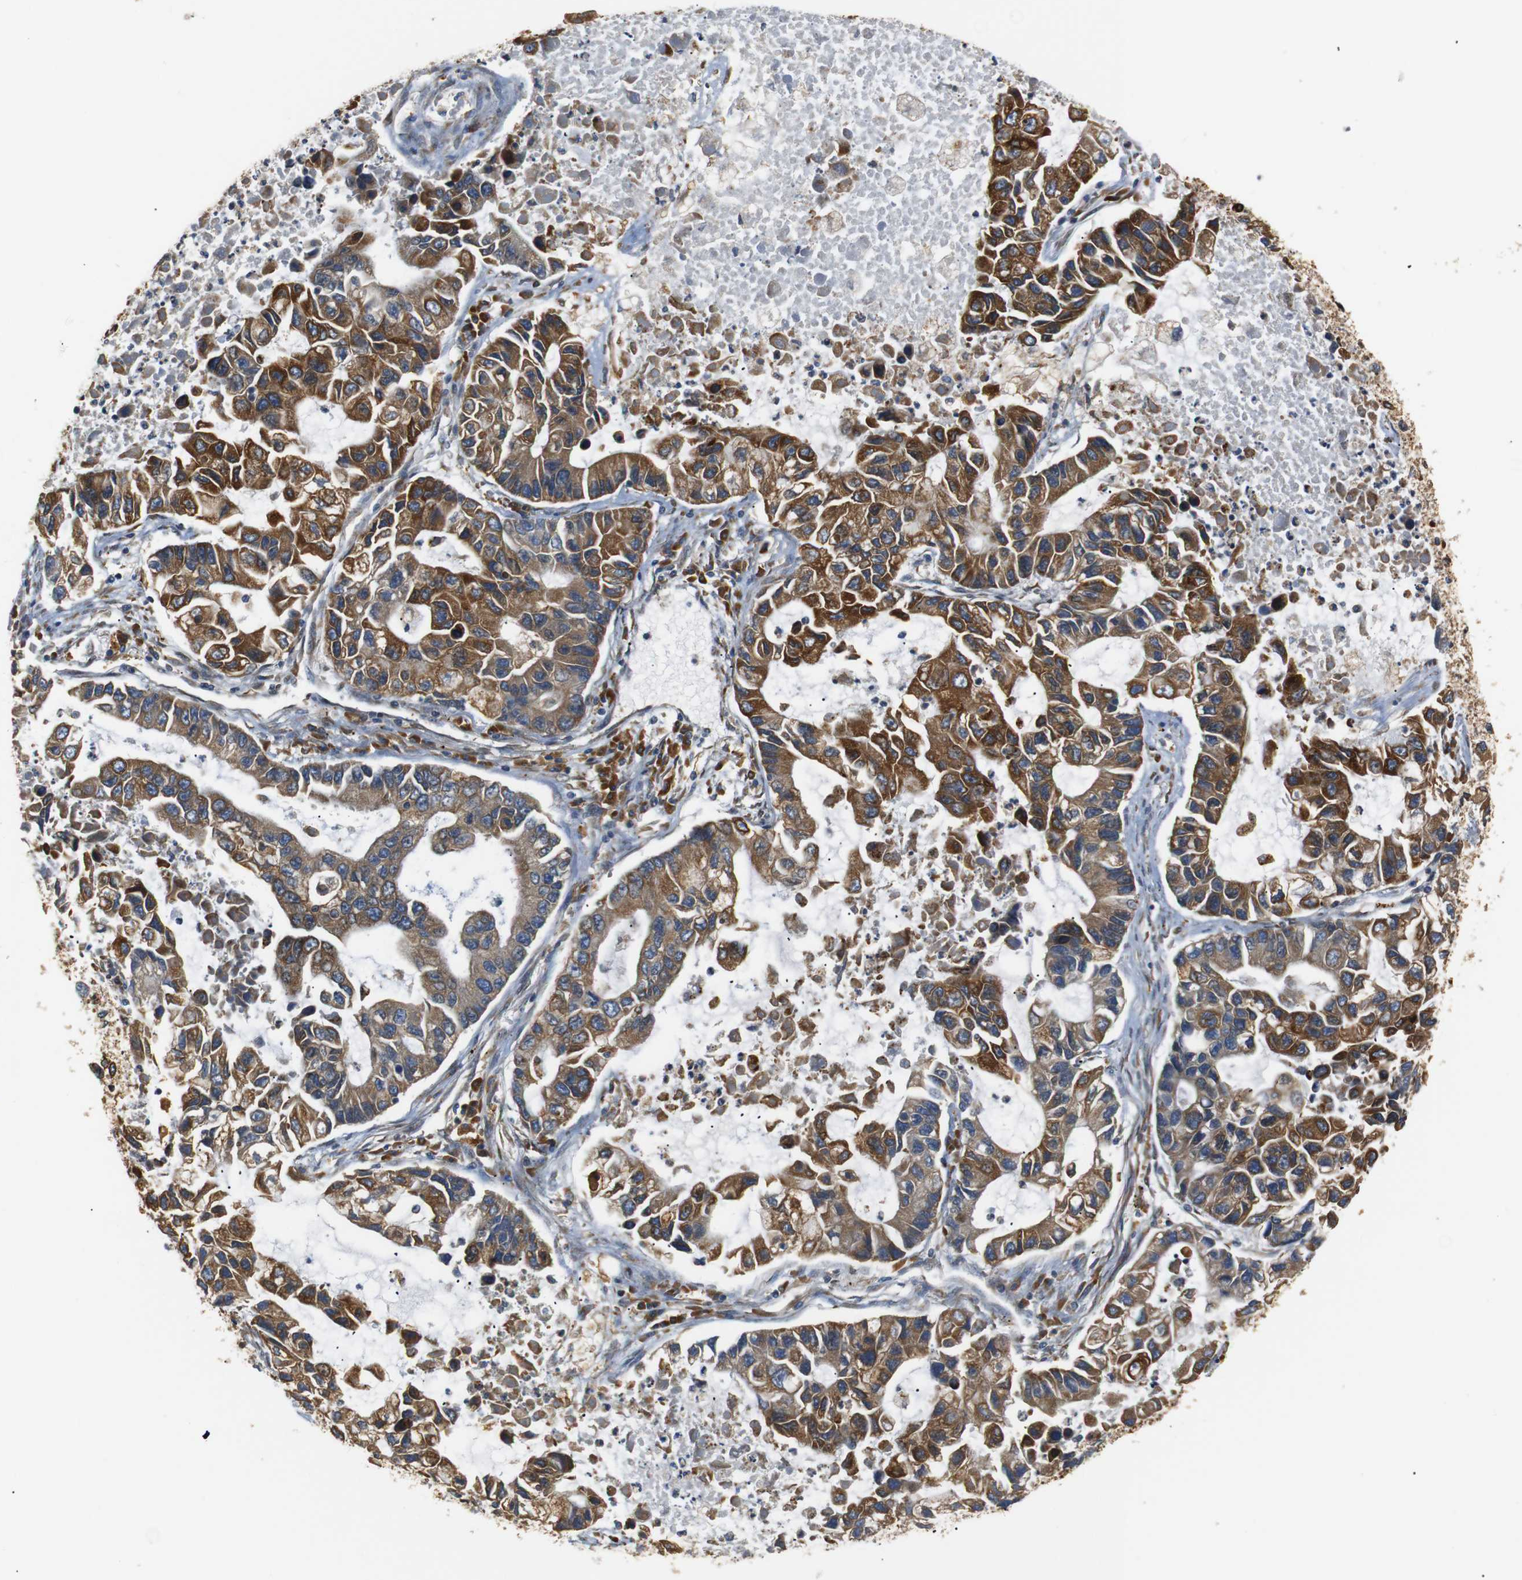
{"staining": {"intensity": "moderate", "quantity": ">75%", "location": "cytoplasmic/membranous"}, "tissue": "lung cancer", "cell_type": "Tumor cells", "image_type": "cancer", "snomed": [{"axis": "morphology", "description": "Adenocarcinoma, NOS"}, {"axis": "topography", "description": "Lung"}], "caption": "Protein staining of lung adenocarcinoma tissue demonstrates moderate cytoplasmic/membranous staining in approximately >75% of tumor cells.", "gene": "TMED2", "patient": {"sex": "female", "age": 51}}